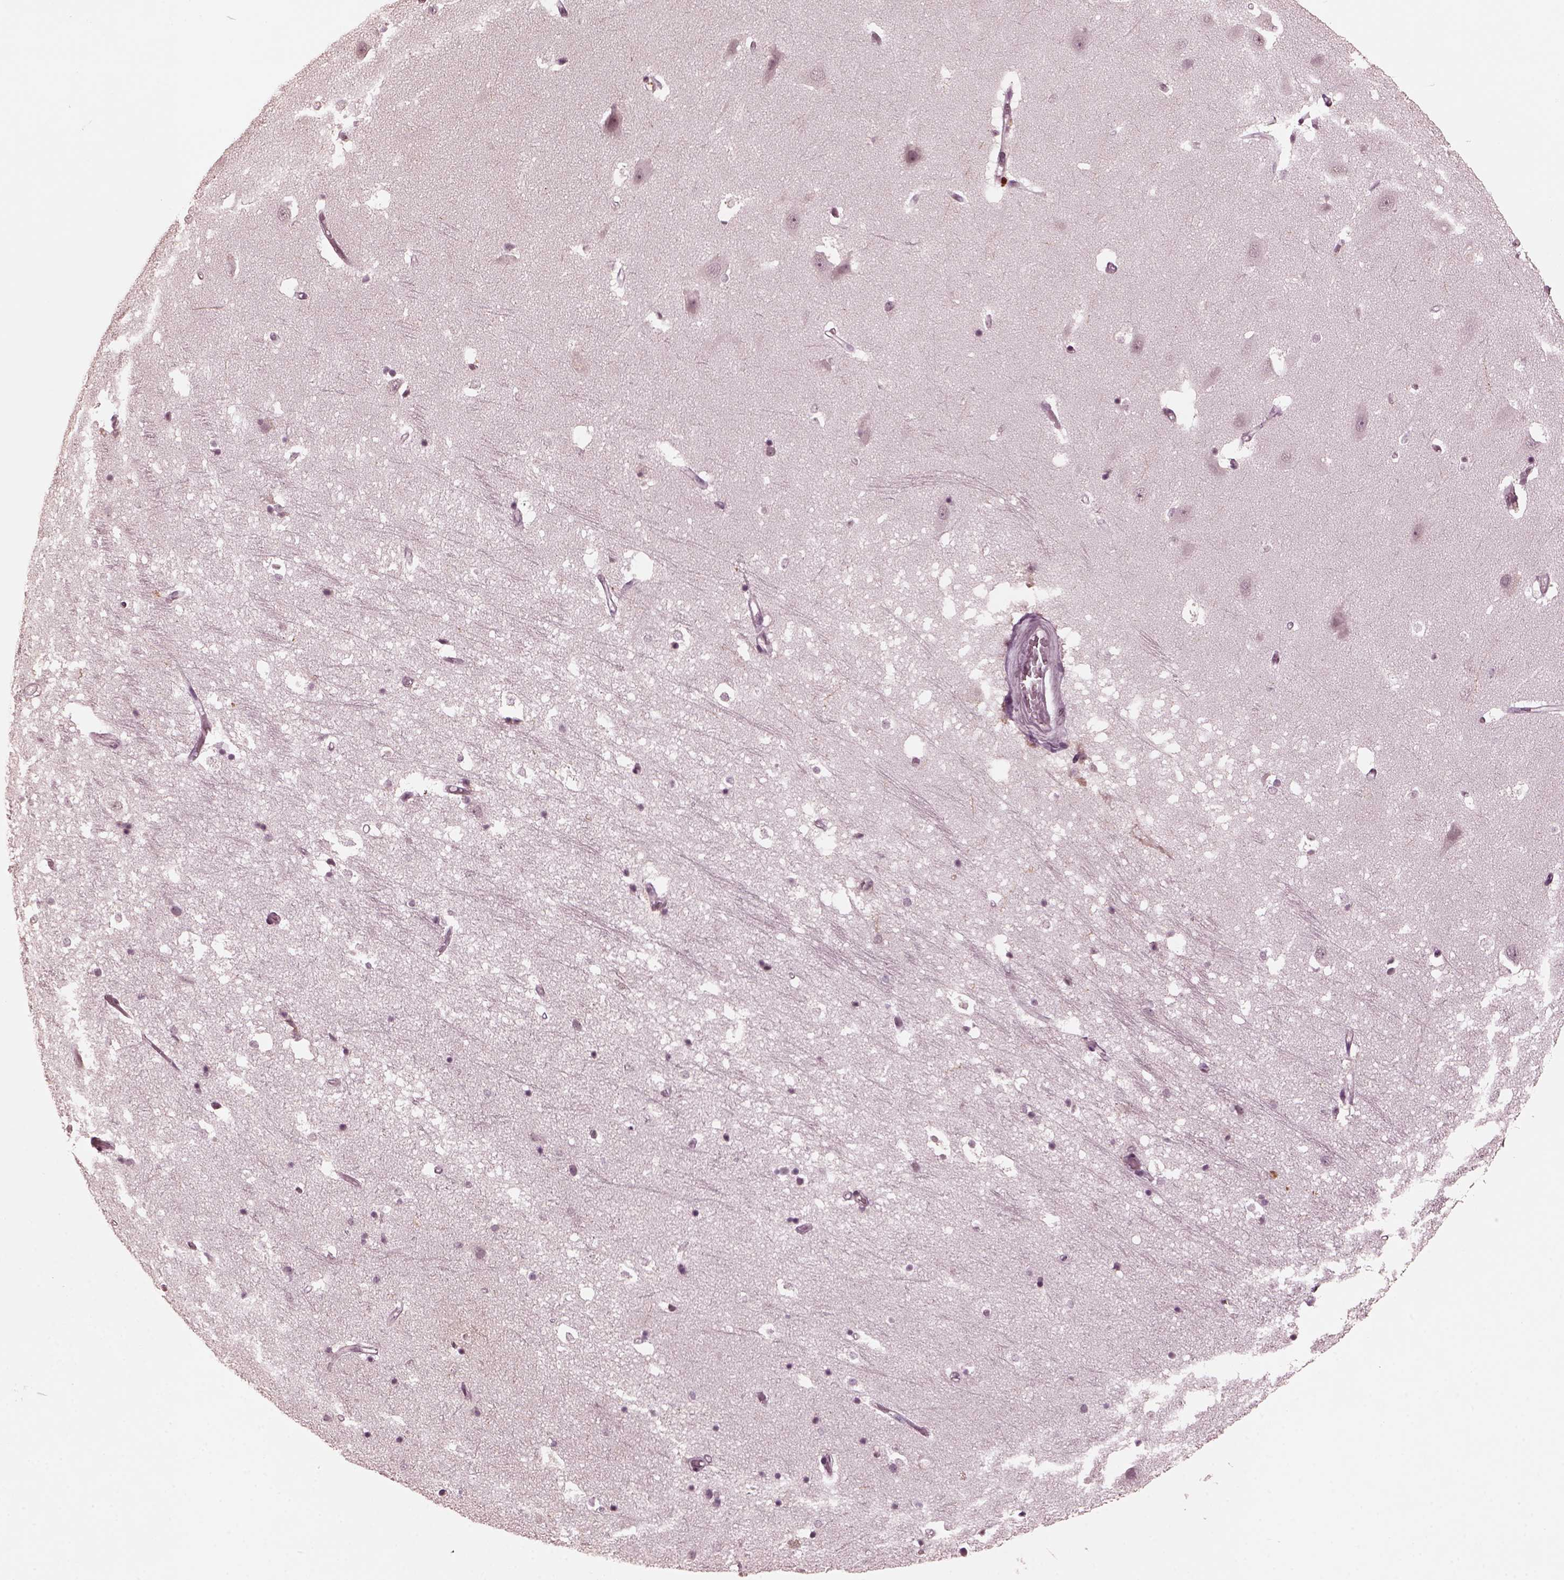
{"staining": {"intensity": "negative", "quantity": "none", "location": "none"}, "tissue": "hippocampus", "cell_type": "Glial cells", "image_type": "normal", "snomed": [{"axis": "morphology", "description": "Normal tissue, NOS"}, {"axis": "topography", "description": "Hippocampus"}], "caption": "A high-resolution micrograph shows immunohistochemistry staining of normal hippocampus, which displays no significant positivity in glial cells.", "gene": "KRT79", "patient": {"sex": "male", "age": 44}}